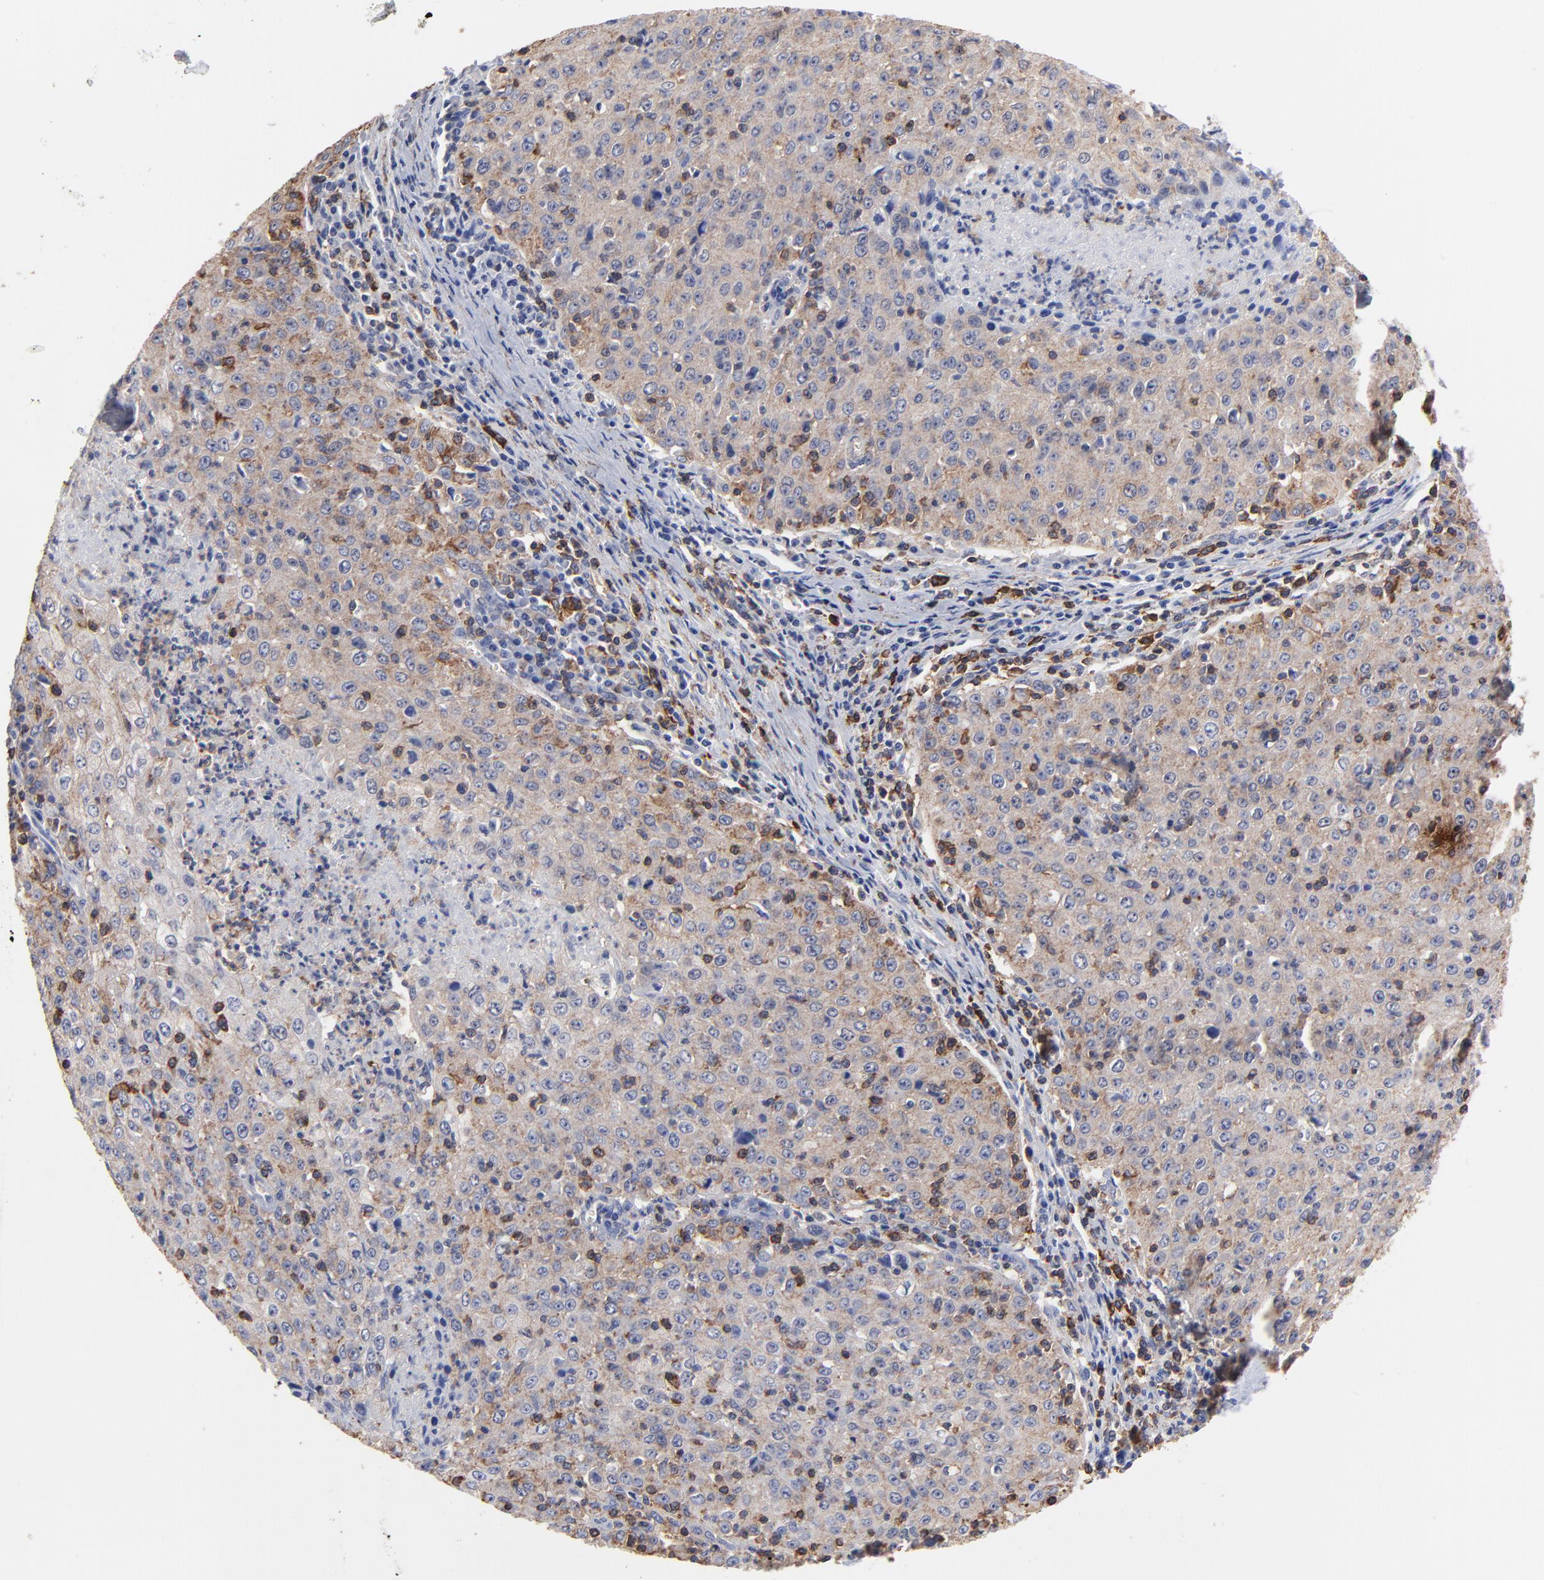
{"staining": {"intensity": "moderate", "quantity": "25%-75%", "location": "cytoplasmic/membranous"}, "tissue": "cervical cancer", "cell_type": "Tumor cells", "image_type": "cancer", "snomed": [{"axis": "morphology", "description": "Squamous cell carcinoma, NOS"}, {"axis": "topography", "description": "Cervix"}], "caption": "IHC image of neoplastic tissue: human squamous cell carcinoma (cervical) stained using IHC exhibits medium levels of moderate protein expression localized specifically in the cytoplasmic/membranous of tumor cells, appearing as a cytoplasmic/membranous brown color.", "gene": "ASL", "patient": {"sex": "female", "age": 27}}